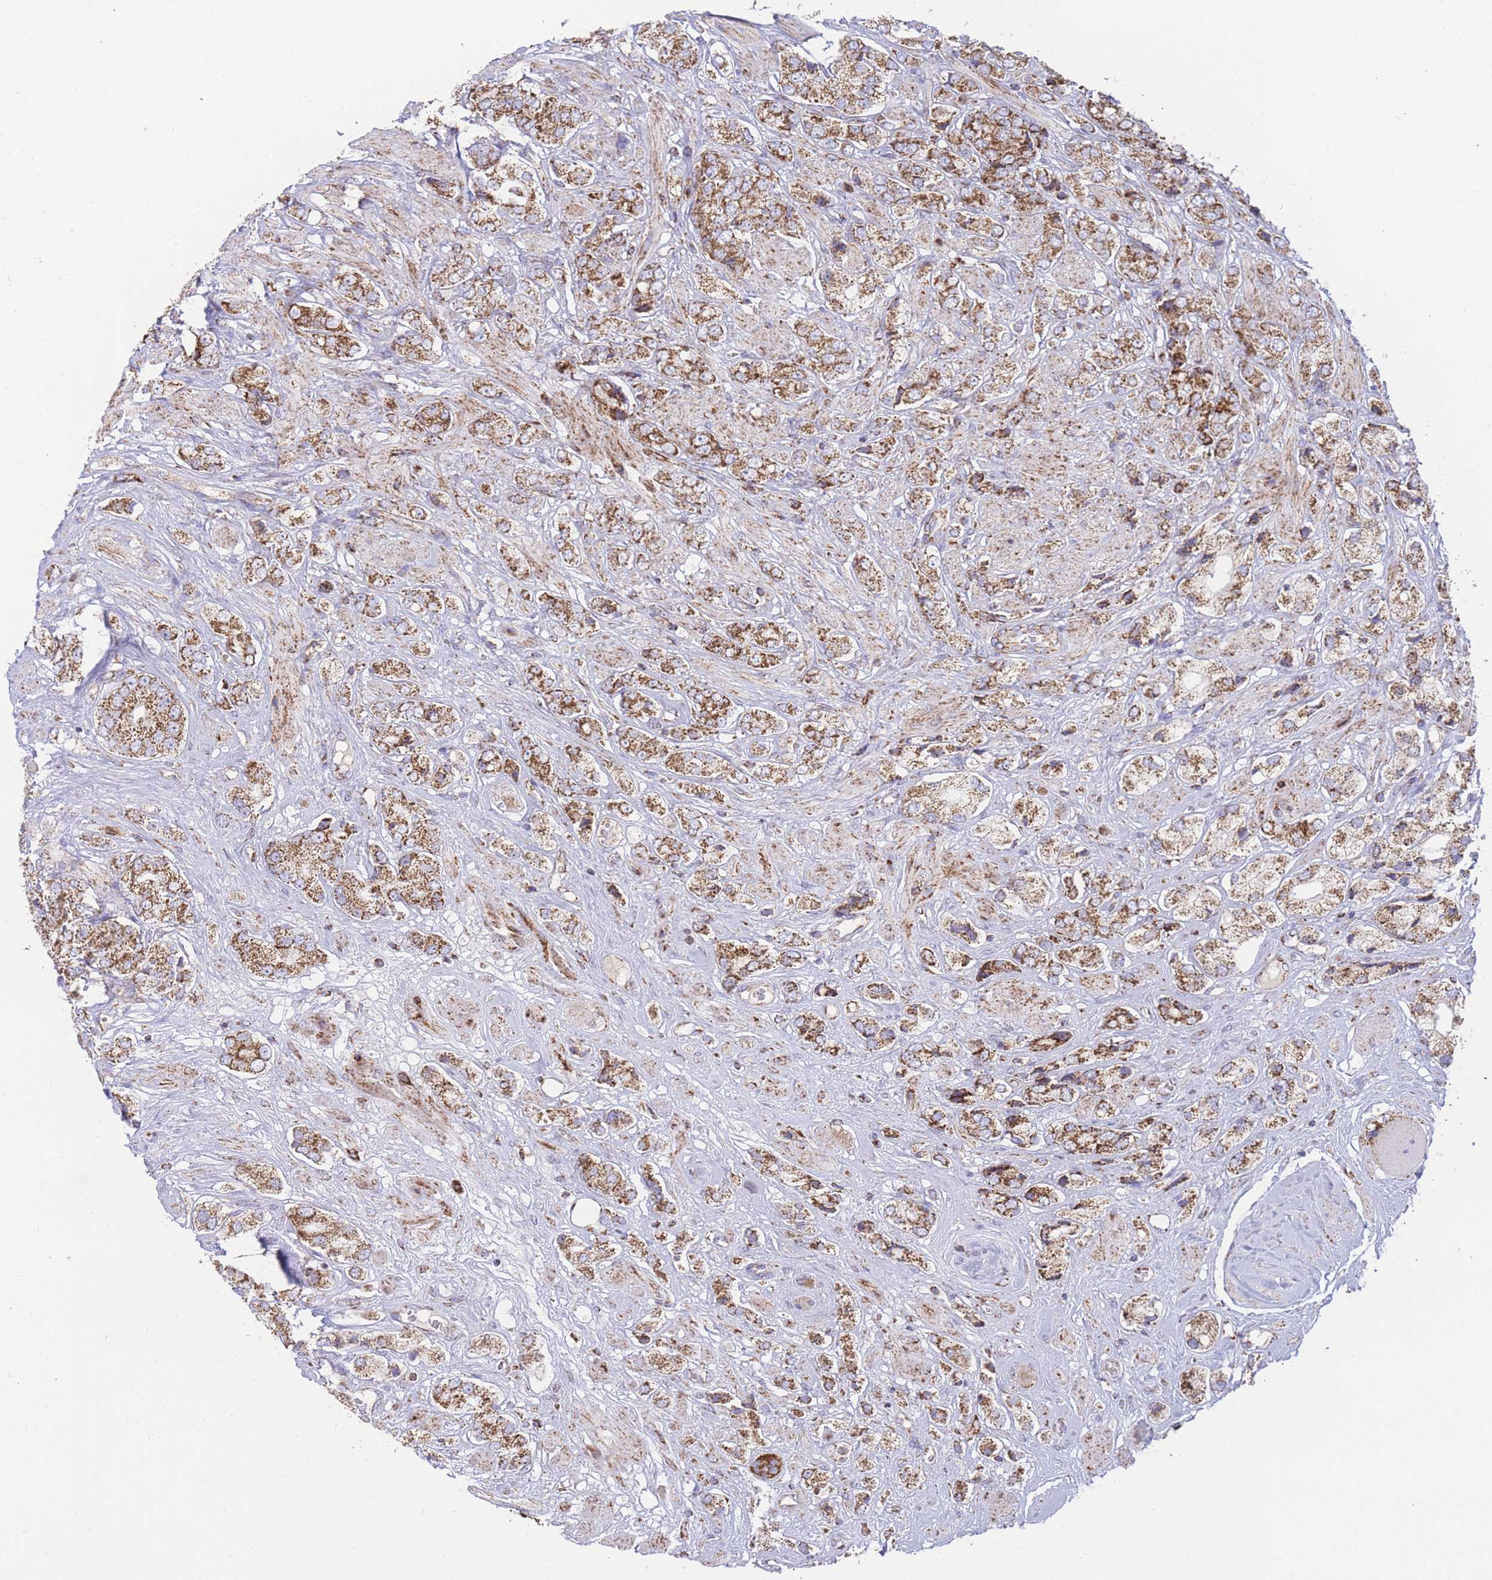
{"staining": {"intensity": "moderate", "quantity": ">75%", "location": "cytoplasmic/membranous"}, "tissue": "prostate cancer", "cell_type": "Tumor cells", "image_type": "cancer", "snomed": [{"axis": "morphology", "description": "Adenocarcinoma, High grade"}, {"axis": "topography", "description": "Prostate and seminal vesicle, NOS"}], "caption": "The histopathology image exhibits staining of prostate high-grade adenocarcinoma, revealing moderate cytoplasmic/membranous protein positivity (brown color) within tumor cells. (Stains: DAB (3,3'-diaminobenzidine) in brown, nuclei in blue, Microscopy: brightfield microscopy at high magnification).", "gene": "GSTM1", "patient": {"sex": "male", "age": 64}}